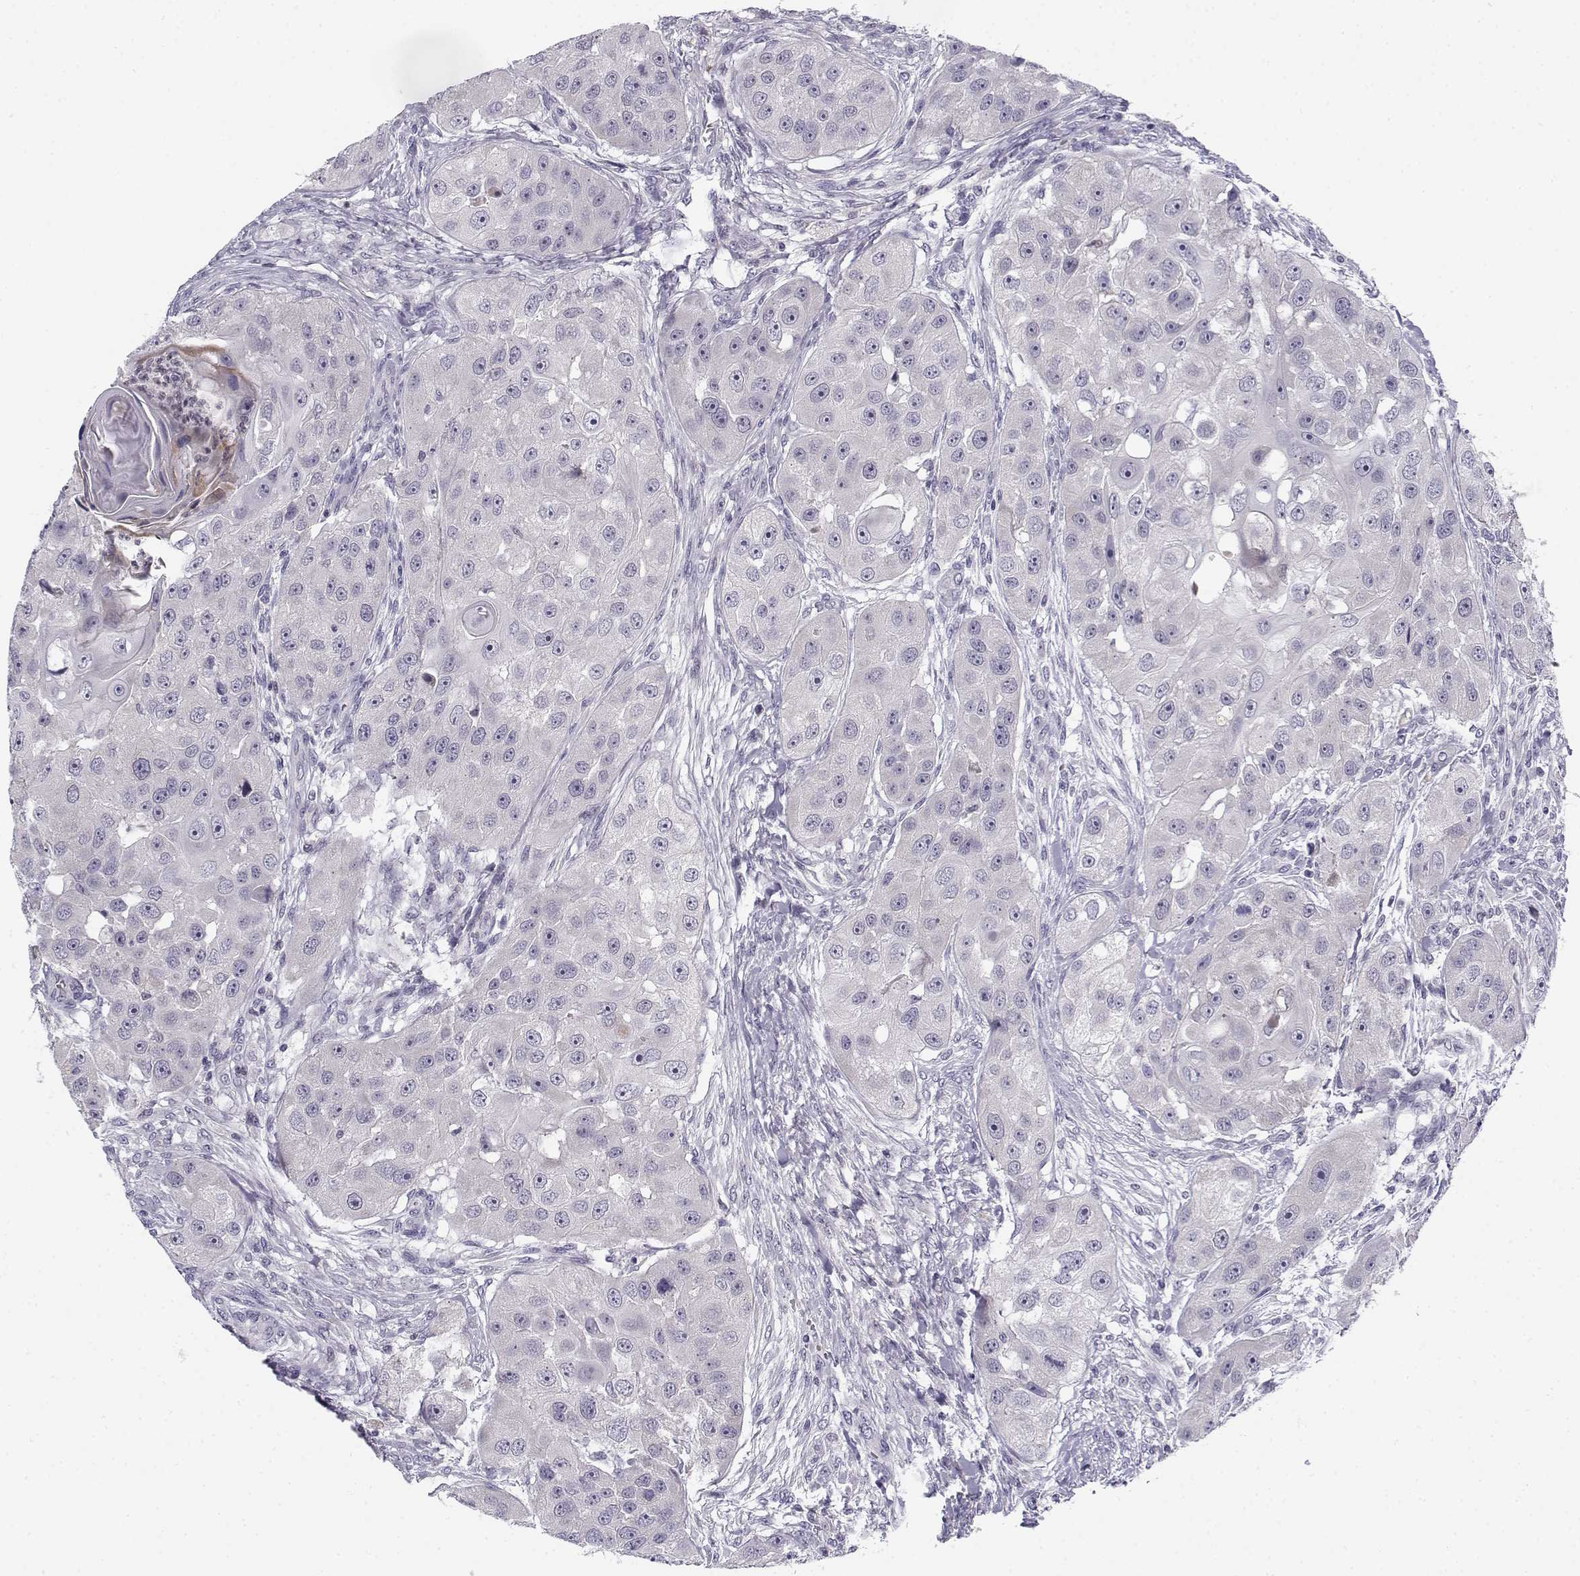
{"staining": {"intensity": "negative", "quantity": "none", "location": "none"}, "tissue": "head and neck cancer", "cell_type": "Tumor cells", "image_type": "cancer", "snomed": [{"axis": "morphology", "description": "Squamous cell carcinoma, NOS"}, {"axis": "topography", "description": "Head-Neck"}], "caption": "Immunohistochemistry histopathology image of neoplastic tissue: squamous cell carcinoma (head and neck) stained with DAB (3,3'-diaminobenzidine) demonstrates no significant protein expression in tumor cells.", "gene": "DDX25", "patient": {"sex": "male", "age": 51}}